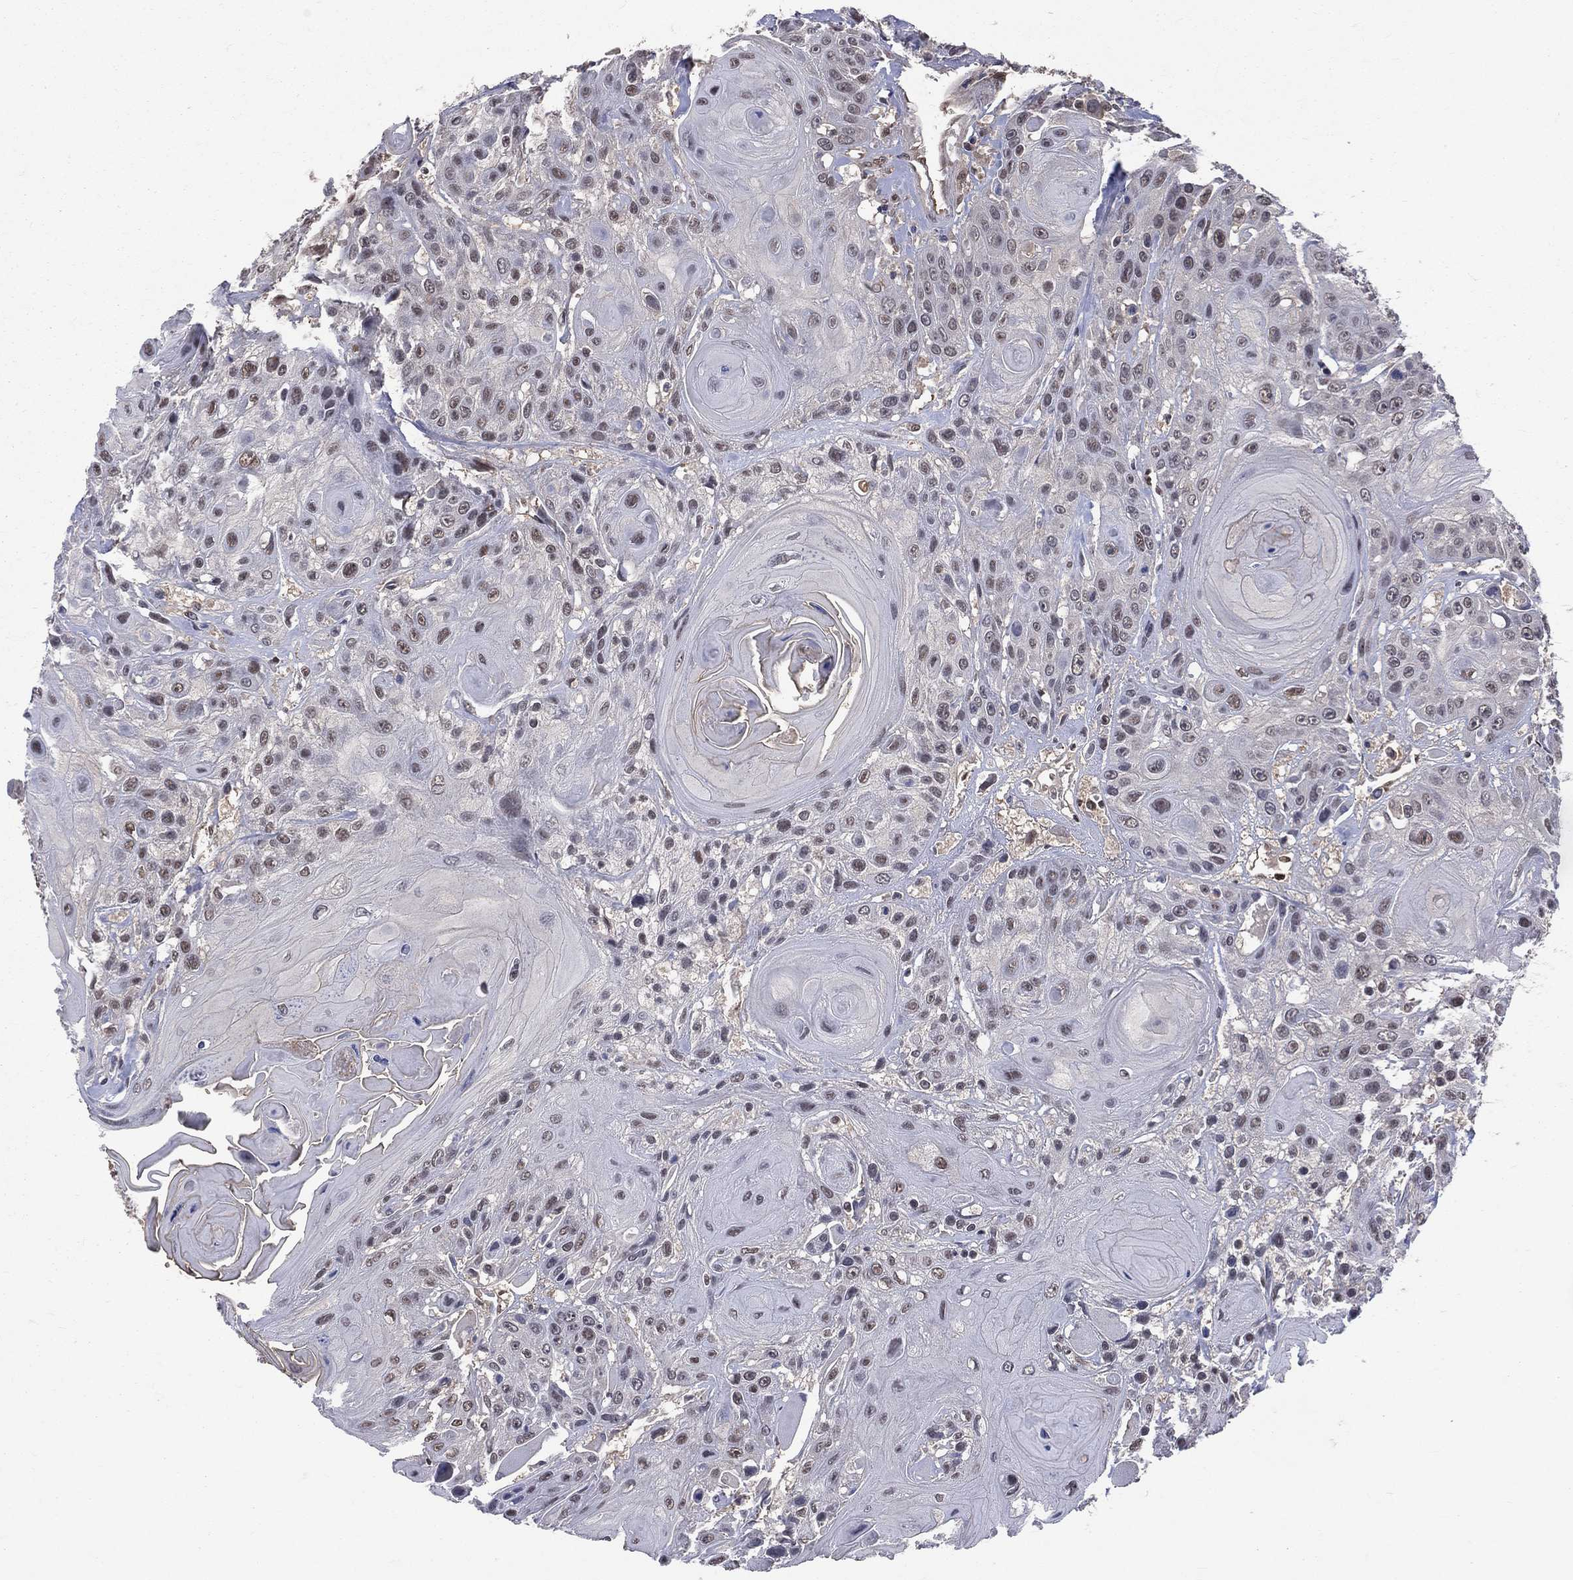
{"staining": {"intensity": "weak", "quantity": "<25%", "location": "nuclear"}, "tissue": "head and neck cancer", "cell_type": "Tumor cells", "image_type": "cancer", "snomed": [{"axis": "morphology", "description": "Squamous cell carcinoma, NOS"}, {"axis": "topography", "description": "Head-Neck"}], "caption": "The photomicrograph demonstrates no significant staining in tumor cells of head and neck cancer.", "gene": "GMPR2", "patient": {"sex": "female", "age": 59}}